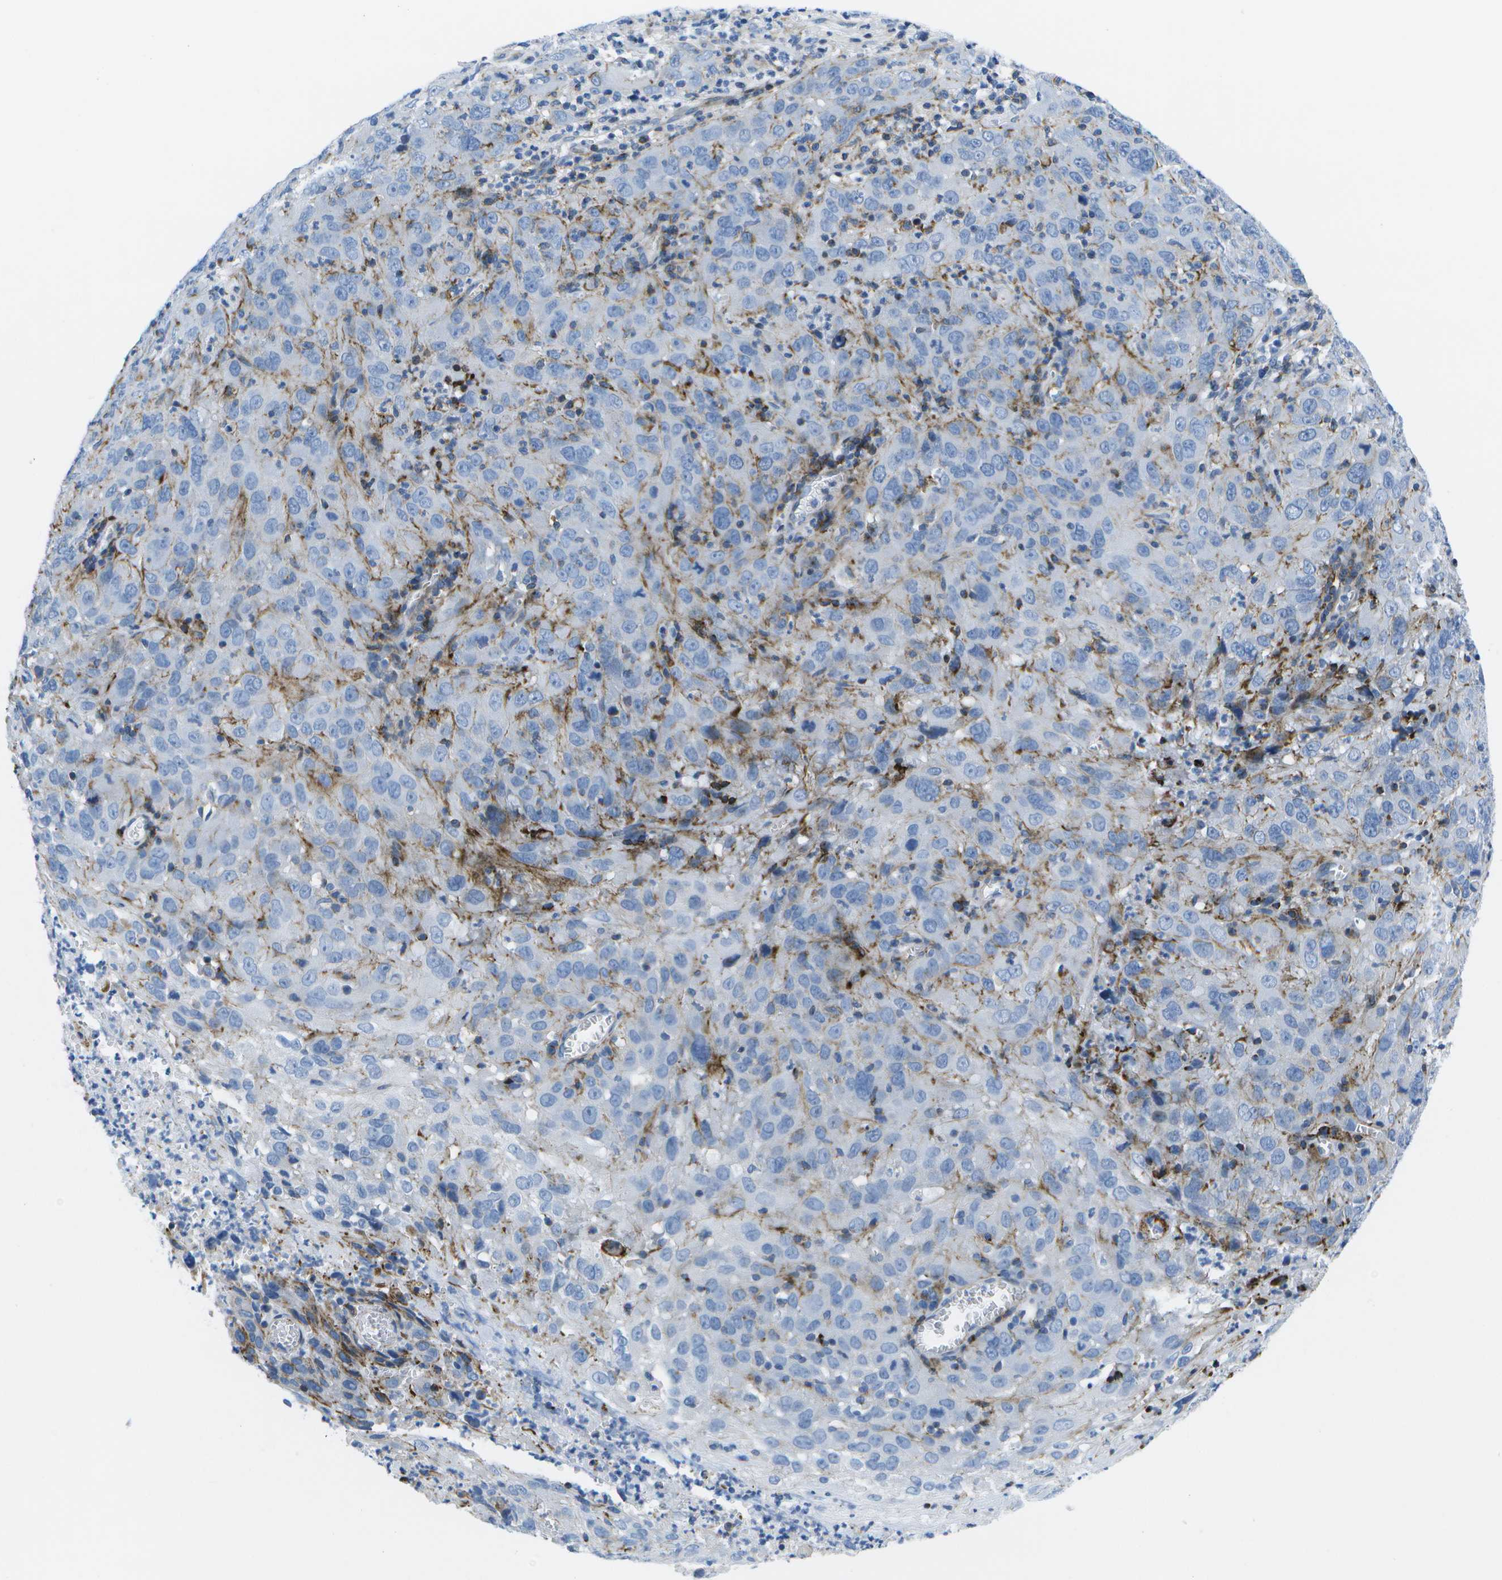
{"staining": {"intensity": "negative", "quantity": "none", "location": "none"}, "tissue": "cervical cancer", "cell_type": "Tumor cells", "image_type": "cancer", "snomed": [{"axis": "morphology", "description": "Squamous cell carcinoma, NOS"}, {"axis": "topography", "description": "Cervix"}], "caption": "Cervical squamous cell carcinoma stained for a protein using immunohistochemistry (IHC) demonstrates no staining tumor cells.", "gene": "ADGRG6", "patient": {"sex": "female", "age": 32}}